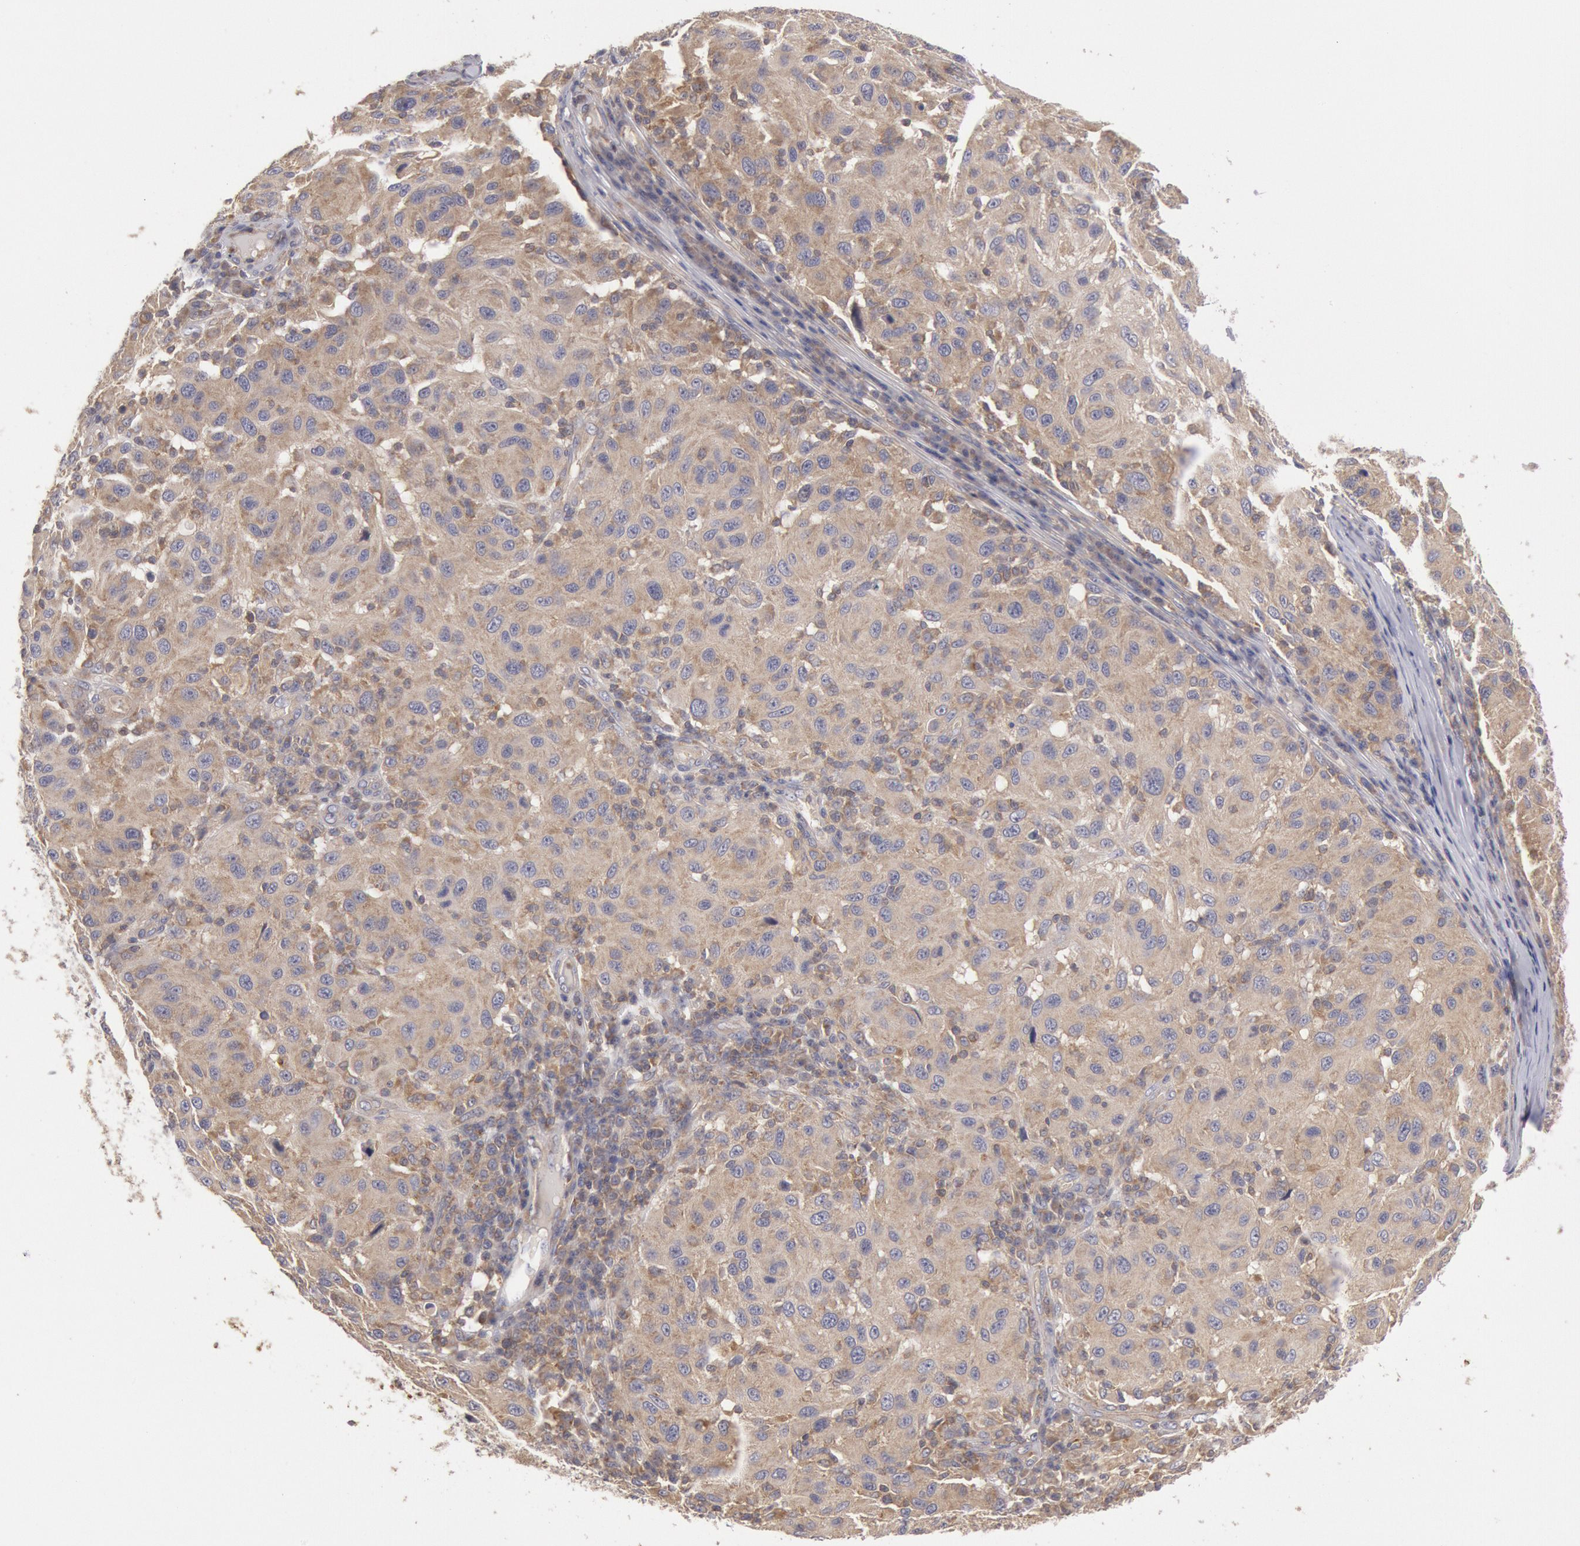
{"staining": {"intensity": "weak", "quantity": ">75%", "location": "cytoplasmic/membranous"}, "tissue": "melanoma", "cell_type": "Tumor cells", "image_type": "cancer", "snomed": [{"axis": "morphology", "description": "Malignant melanoma, NOS"}, {"axis": "topography", "description": "Skin"}], "caption": "Melanoma tissue exhibits weak cytoplasmic/membranous staining in approximately >75% of tumor cells, visualized by immunohistochemistry.", "gene": "PIK3R1", "patient": {"sex": "female", "age": 77}}